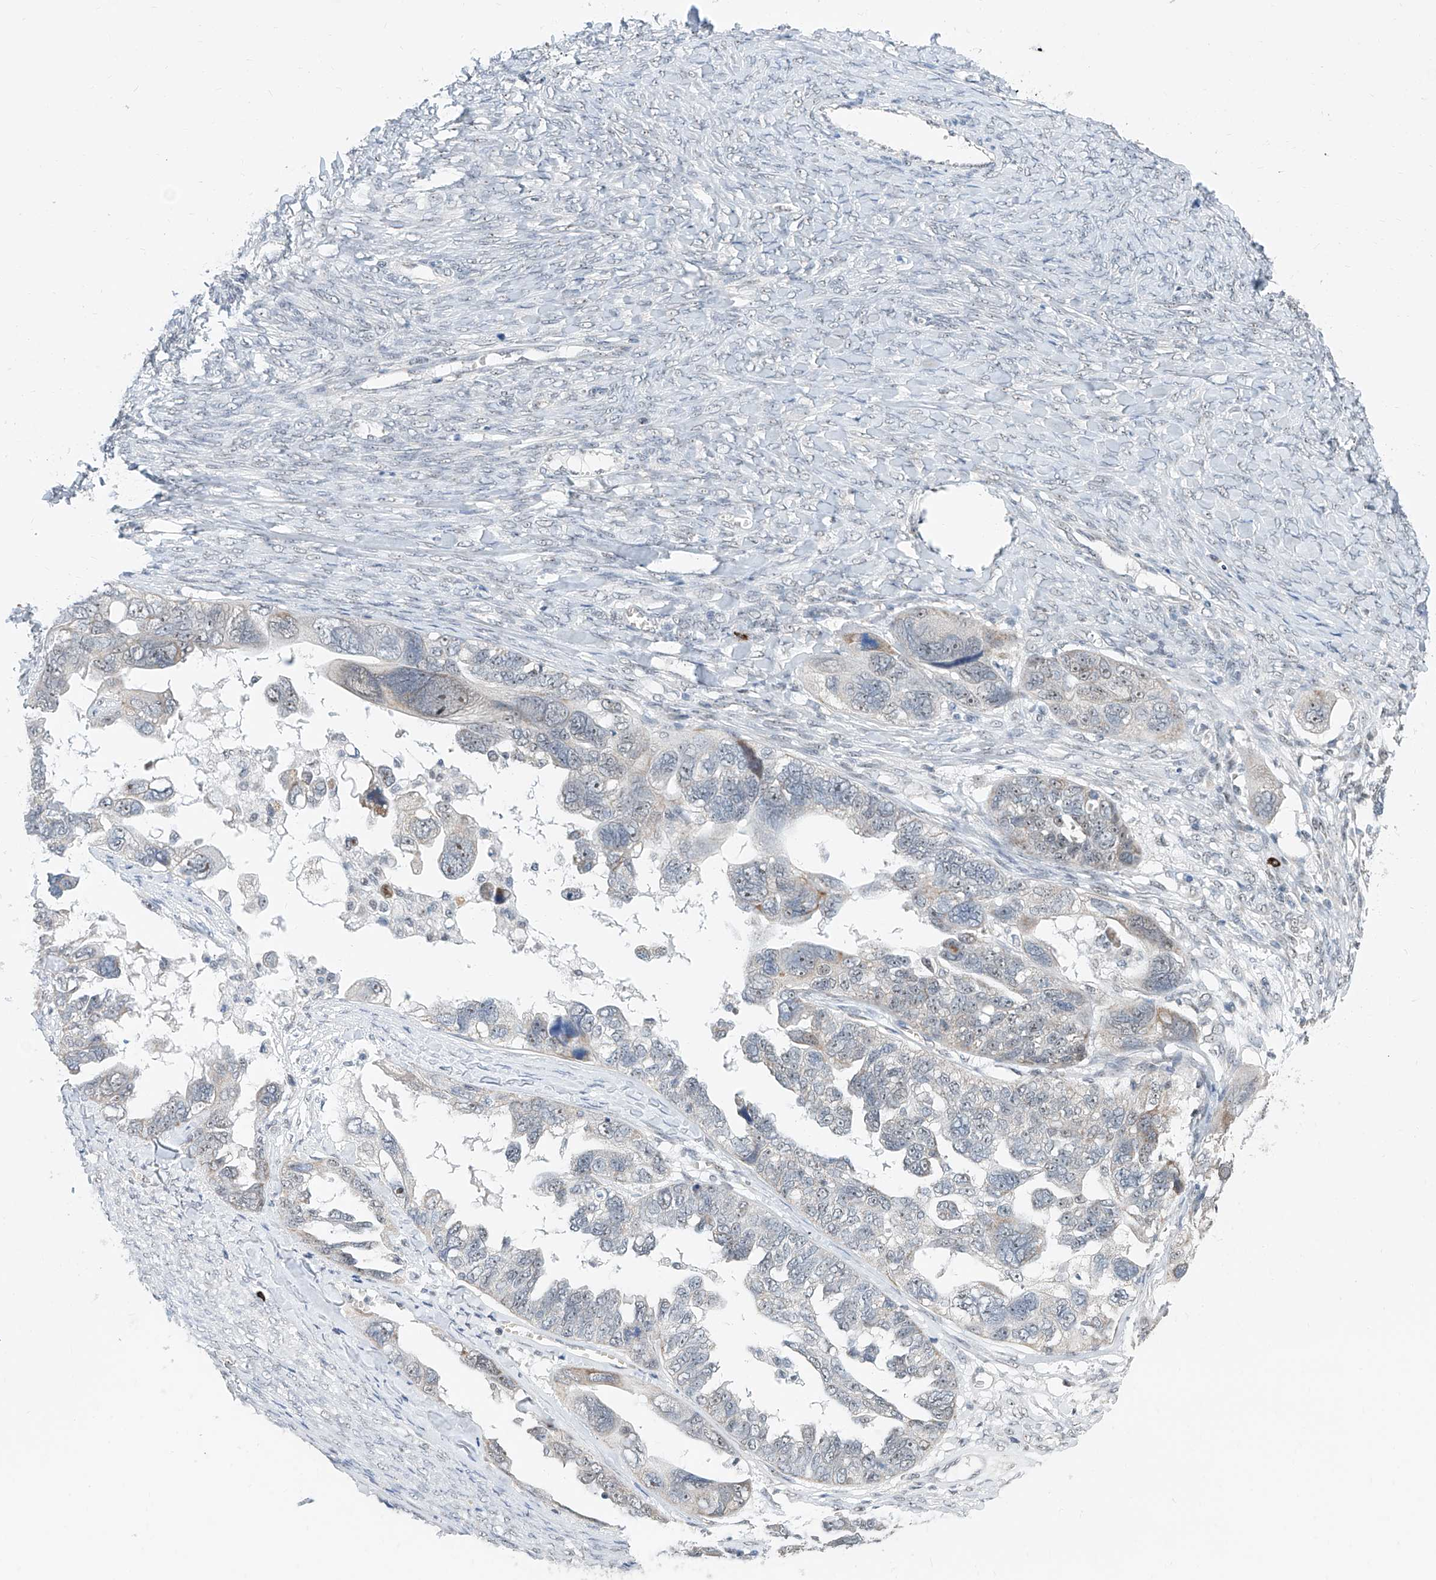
{"staining": {"intensity": "weak", "quantity": "25%-75%", "location": "nuclear"}, "tissue": "ovarian cancer", "cell_type": "Tumor cells", "image_type": "cancer", "snomed": [{"axis": "morphology", "description": "Cystadenocarcinoma, serous, NOS"}, {"axis": "topography", "description": "Ovary"}], "caption": "Approximately 25%-75% of tumor cells in ovarian serous cystadenocarcinoma show weak nuclear protein staining as visualized by brown immunohistochemical staining.", "gene": "SDE2", "patient": {"sex": "female", "age": 79}}